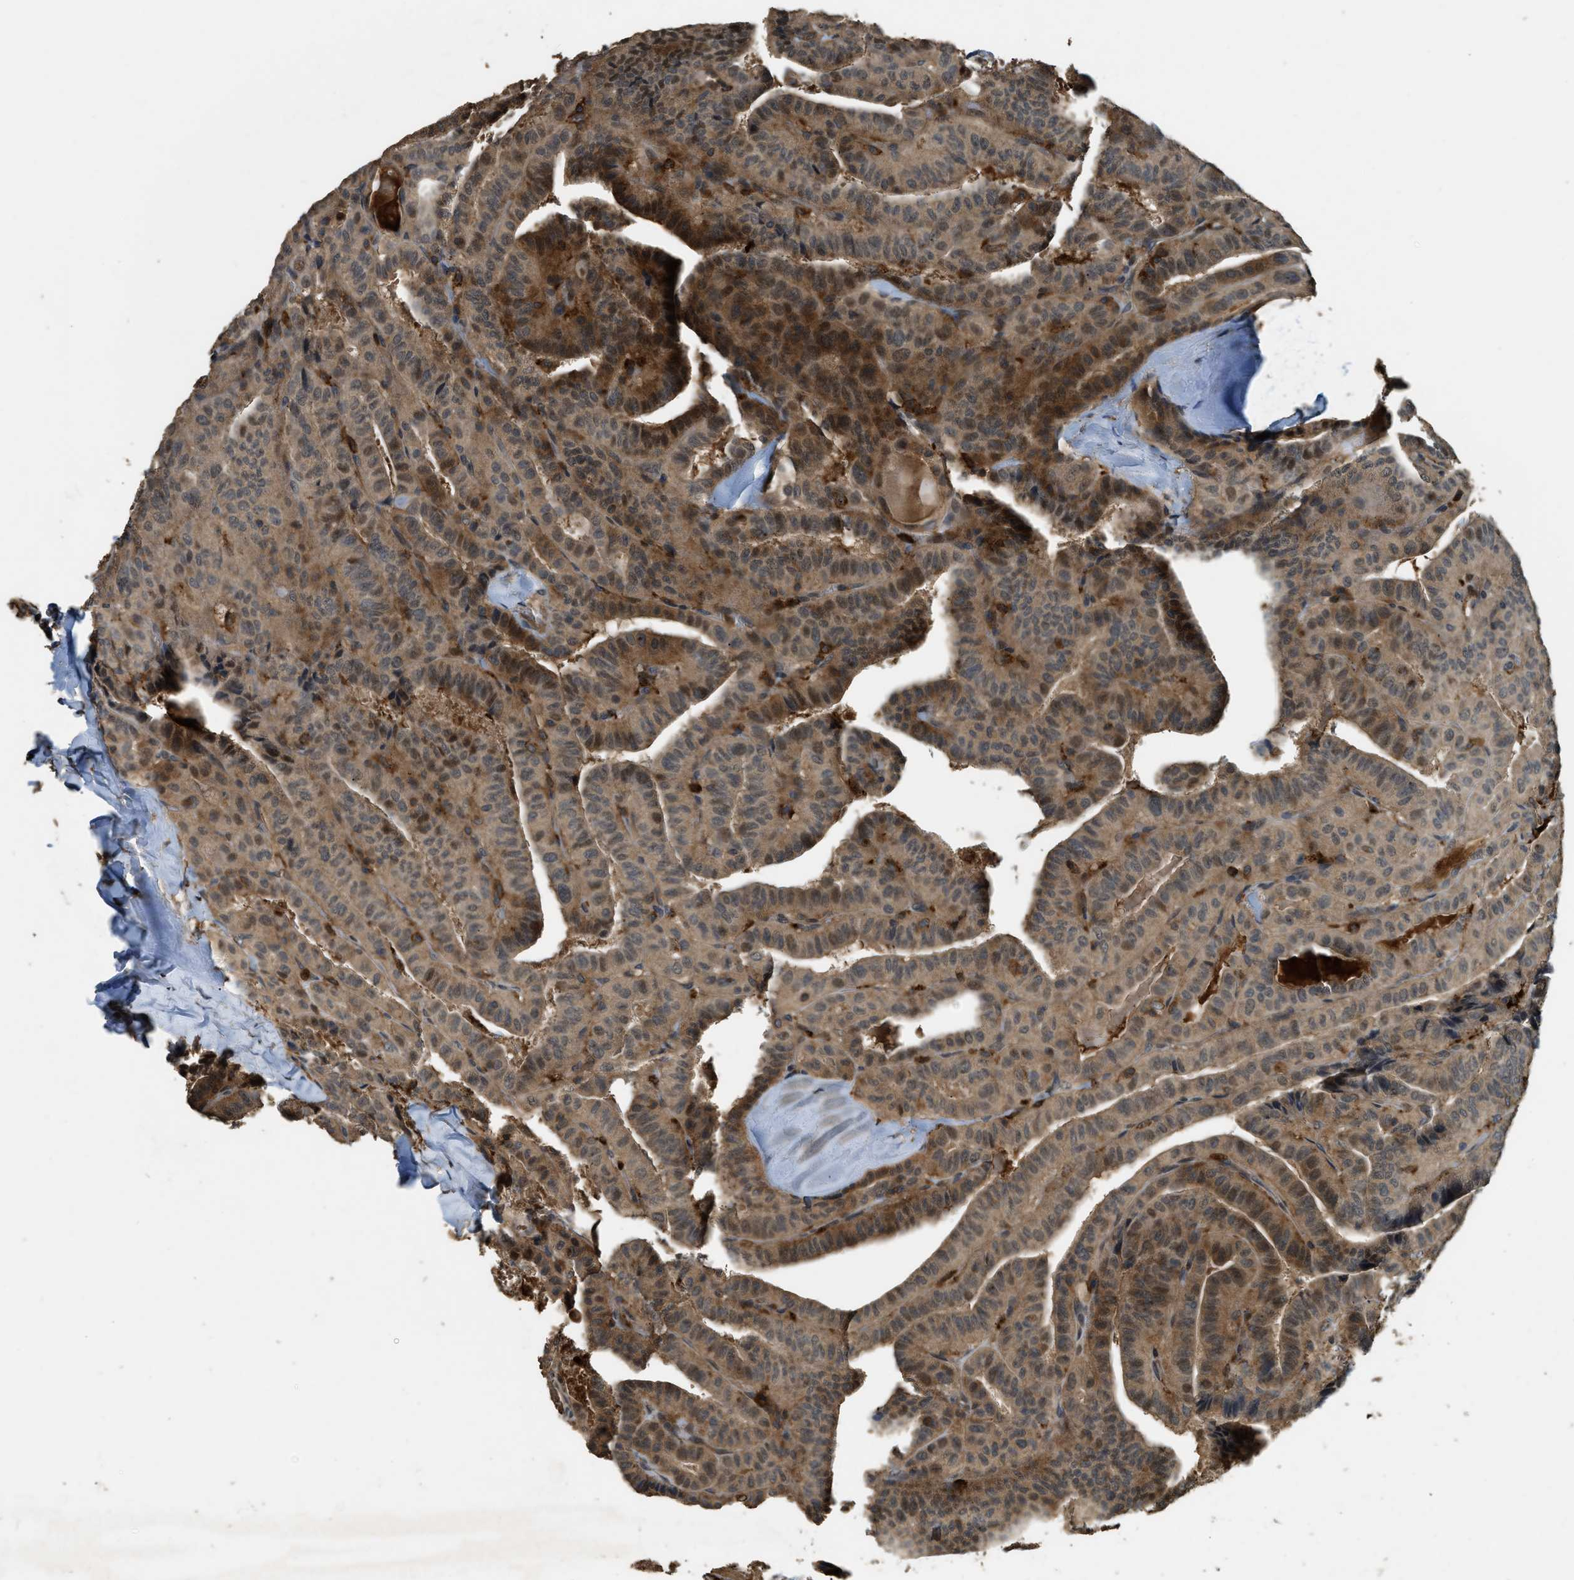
{"staining": {"intensity": "moderate", "quantity": ">75%", "location": "cytoplasmic/membranous"}, "tissue": "thyroid cancer", "cell_type": "Tumor cells", "image_type": "cancer", "snomed": [{"axis": "morphology", "description": "Papillary adenocarcinoma, NOS"}, {"axis": "topography", "description": "Thyroid gland"}], "caption": "Papillary adenocarcinoma (thyroid) tissue demonstrates moderate cytoplasmic/membranous positivity in about >75% of tumor cells, visualized by immunohistochemistry. Nuclei are stained in blue.", "gene": "RNF141", "patient": {"sex": "male", "age": 77}}